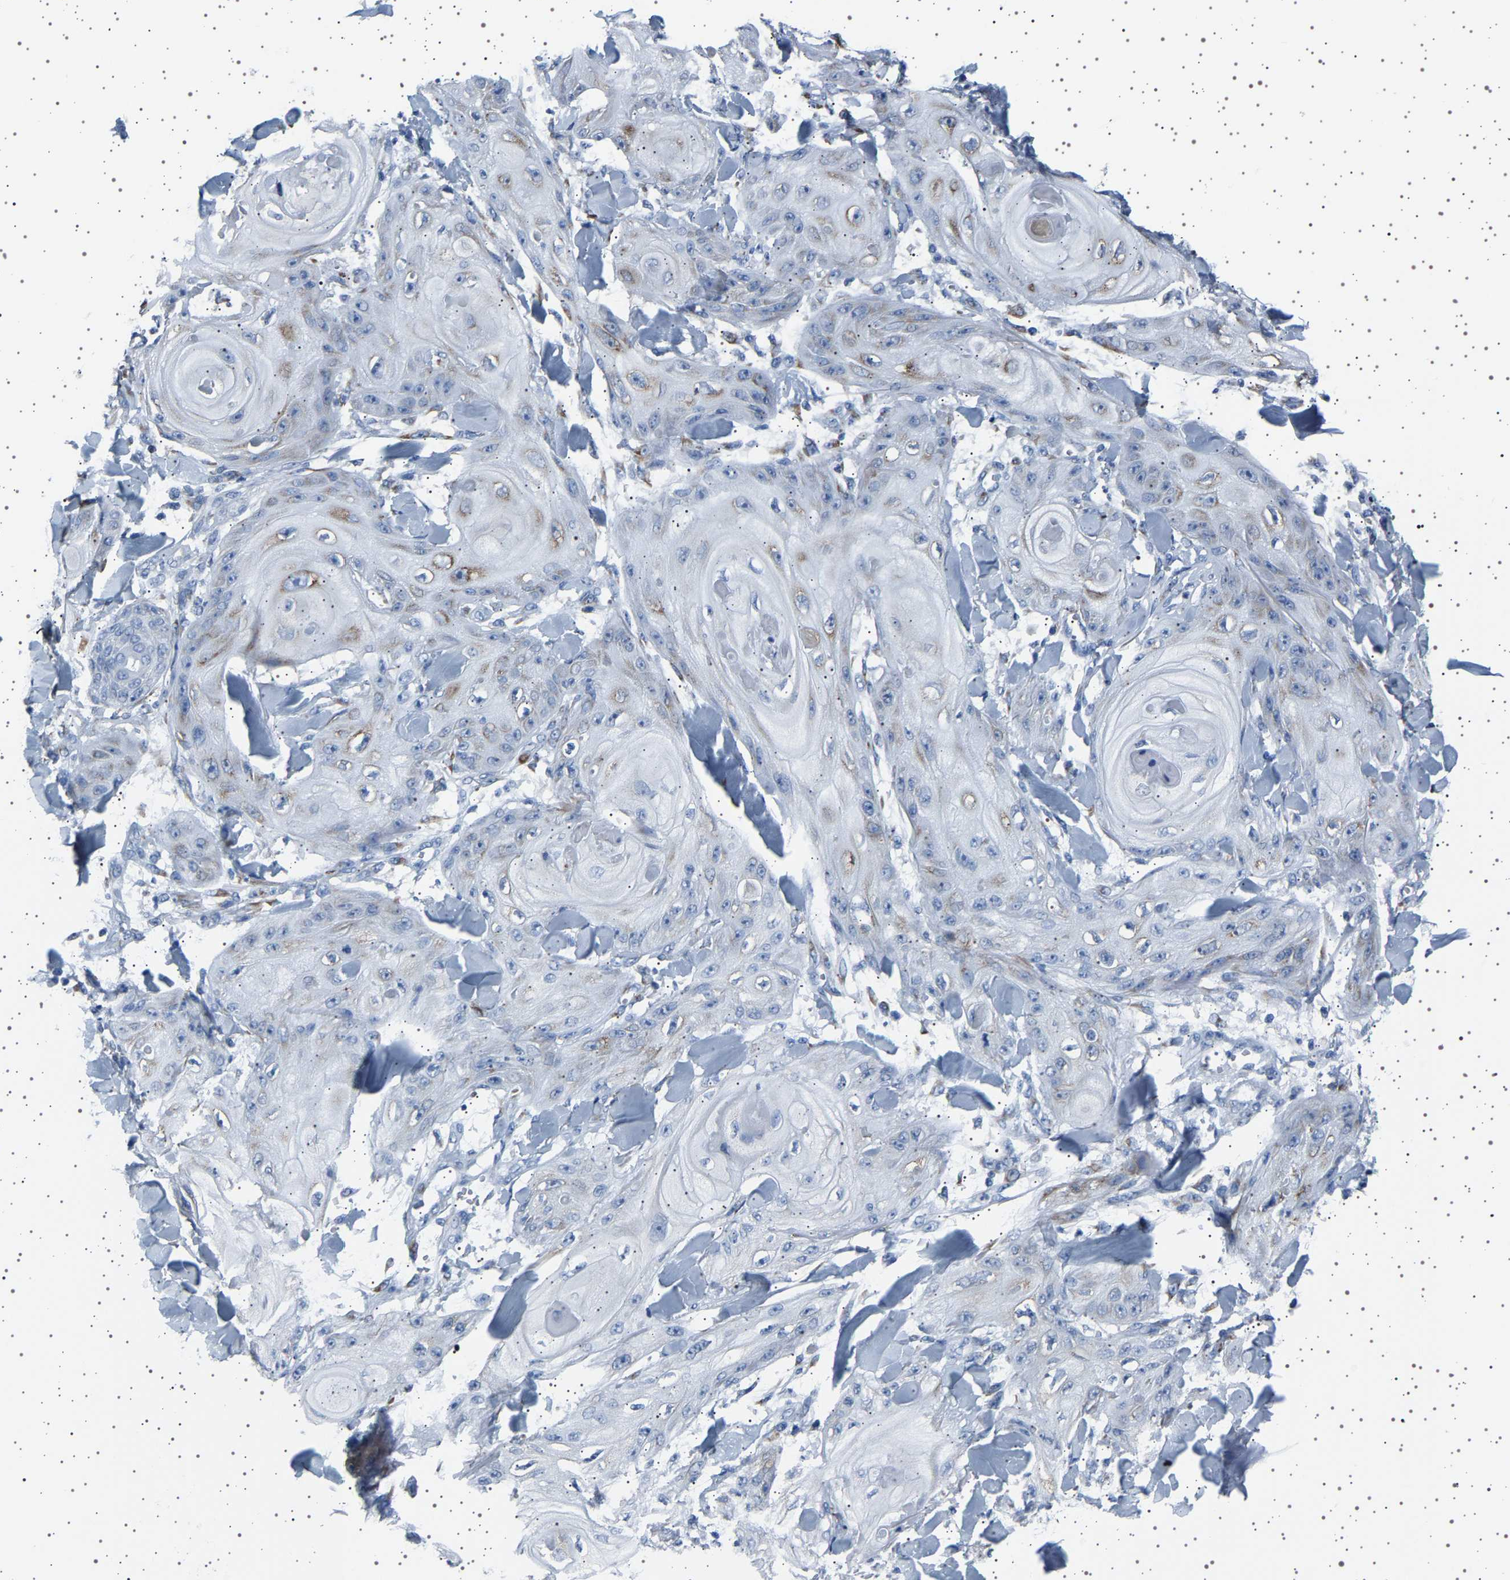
{"staining": {"intensity": "moderate", "quantity": "<25%", "location": "cytoplasmic/membranous"}, "tissue": "skin cancer", "cell_type": "Tumor cells", "image_type": "cancer", "snomed": [{"axis": "morphology", "description": "Squamous cell carcinoma, NOS"}, {"axis": "topography", "description": "Skin"}], "caption": "High-power microscopy captured an IHC image of skin squamous cell carcinoma, revealing moderate cytoplasmic/membranous staining in approximately <25% of tumor cells. The staining was performed using DAB, with brown indicating positive protein expression. Nuclei are stained blue with hematoxylin.", "gene": "FTCD", "patient": {"sex": "male", "age": 74}}